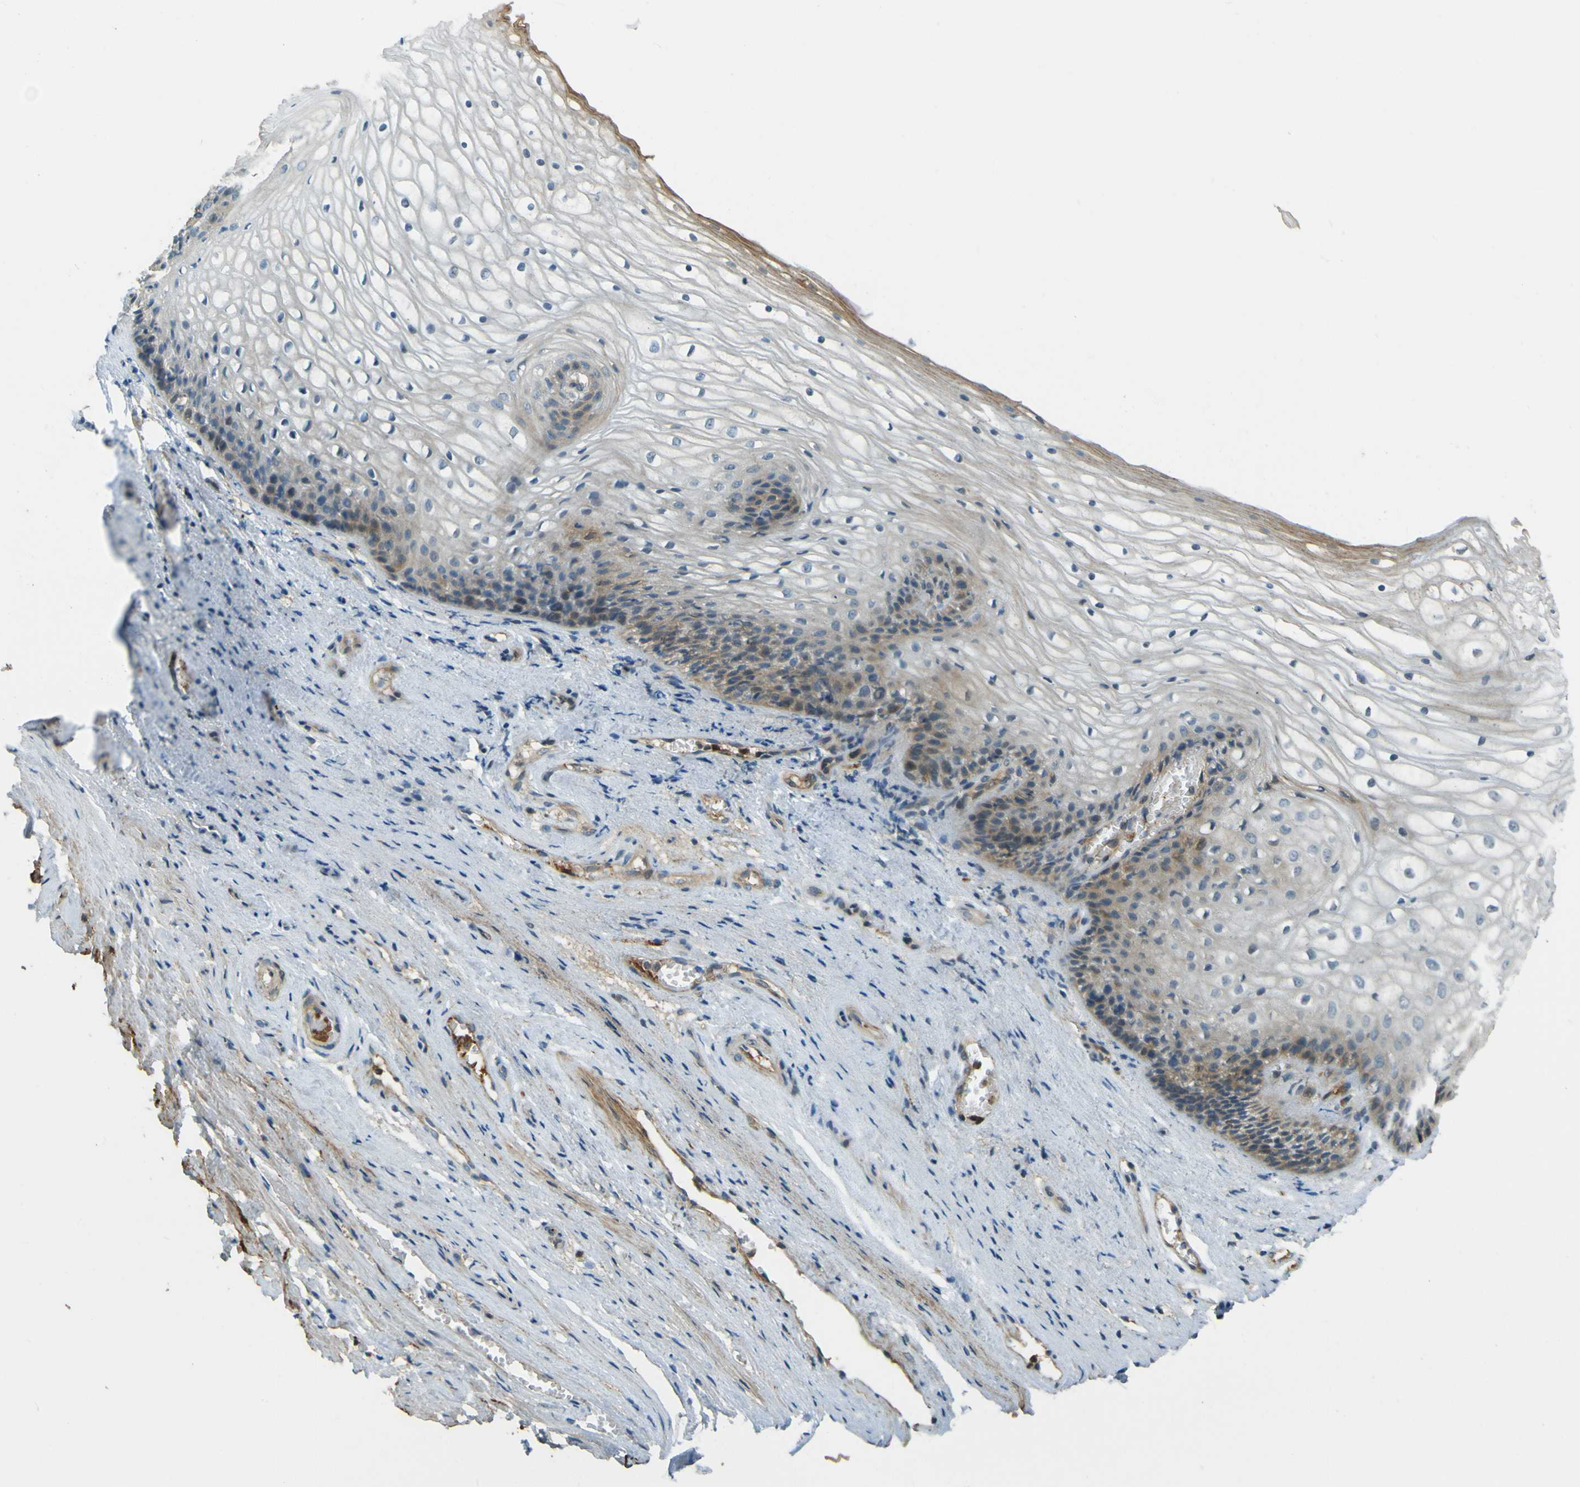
{"staining": {"intensity": "weak", "quantity": "25%-75%", "location": "cytoplasmic/membranous"}, "tissue": "vagina", "cell_type": "Squamous epithelial cells", "image_type": "normal", "snomed": [{"axis": "morphology", "description": "Normal tissue, NOS"}, {"axis": "topography", "description": "Vagina"}], "caption": "Protein expression analysis of unremarkable vagina demonstrates weak cytoplasmic/membranous positivity in approximately 25%-75% of squamous epithelial cells.", "gene": "LPCAT1", "patient": {"sex": "female", "age": 34}}